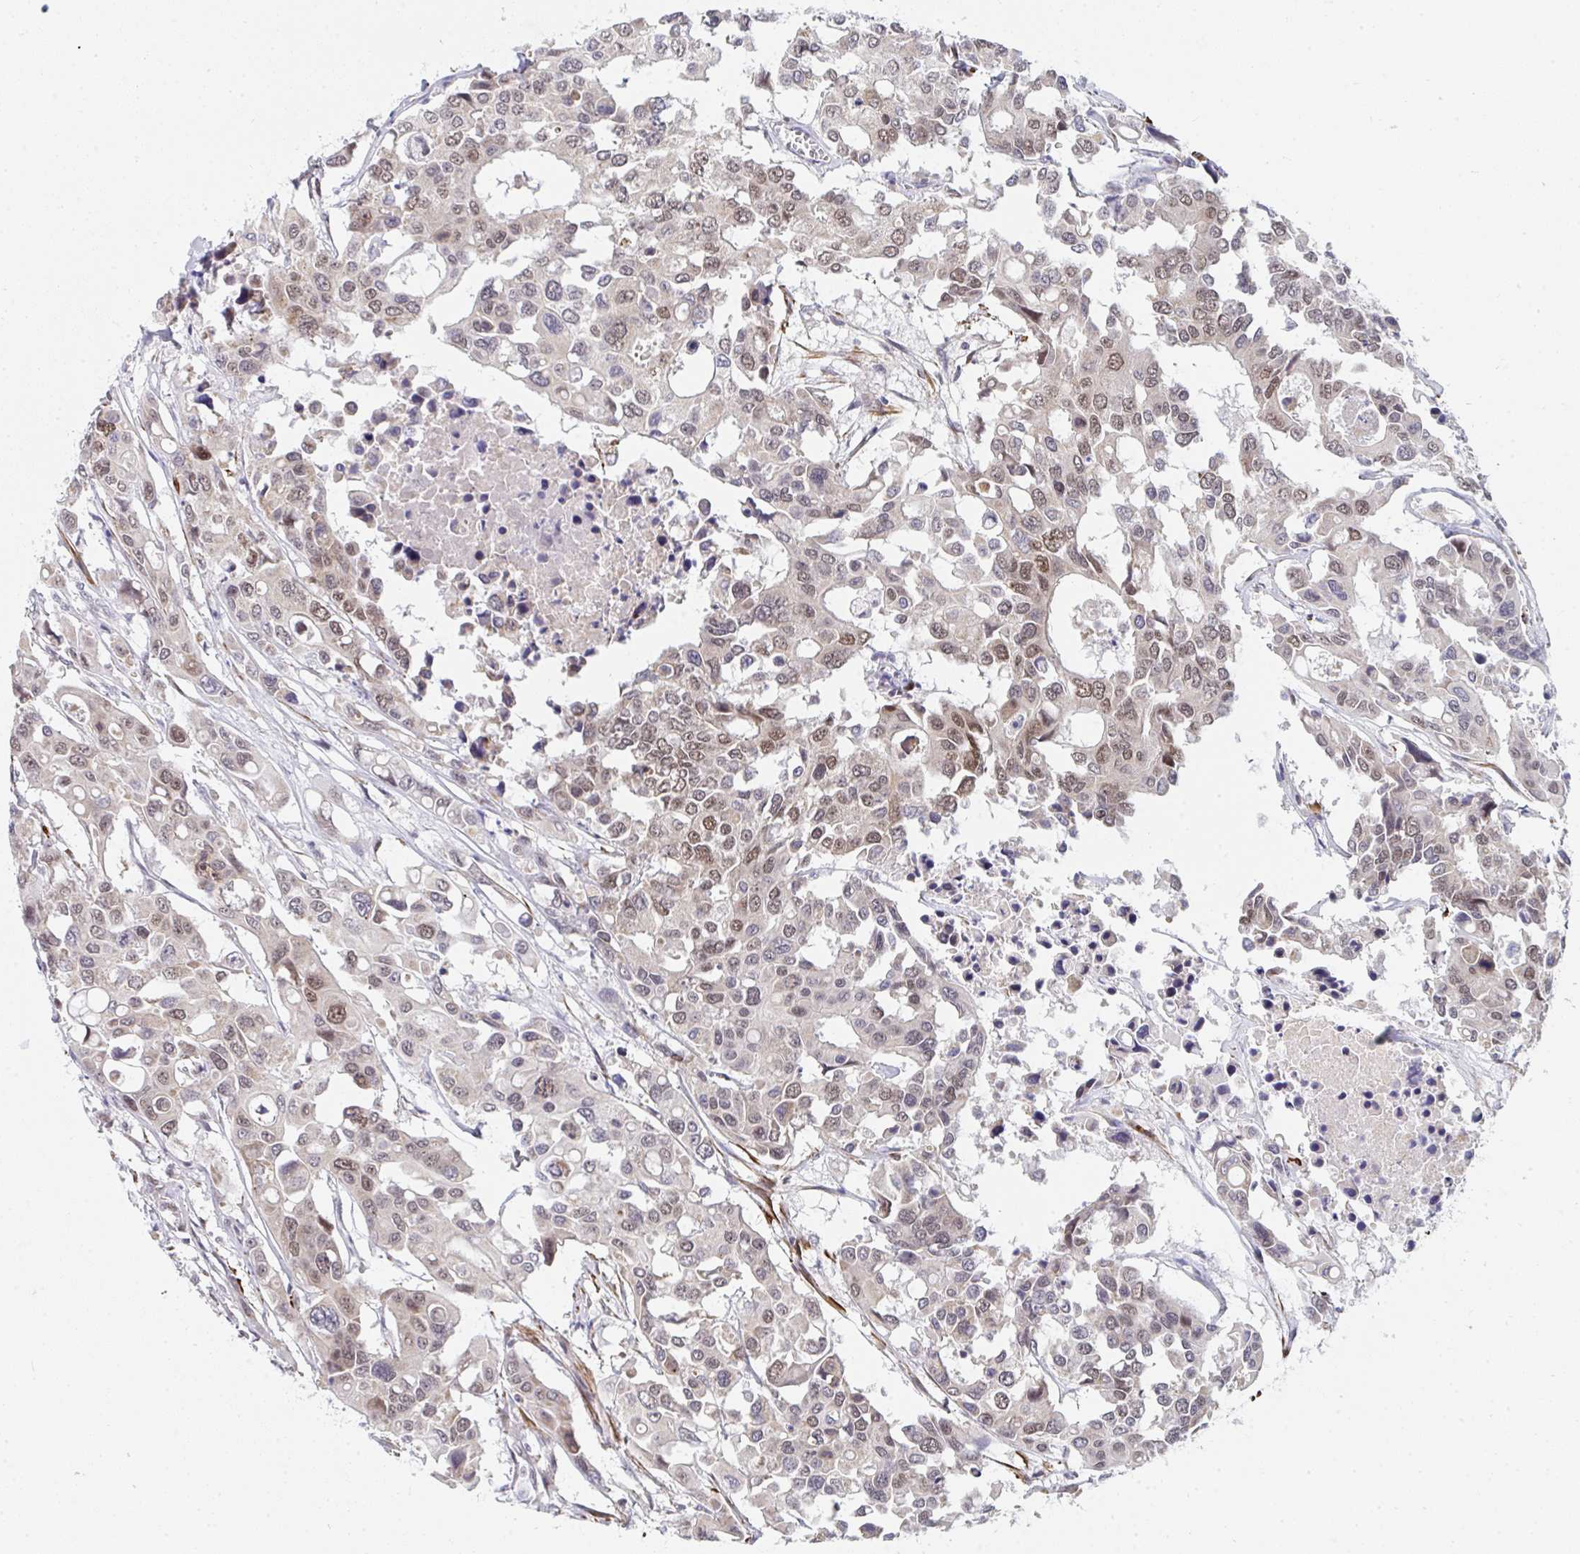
{"staining": {"intensity": "moderate", "quantity": "25%-75%", "location": "nuclear"}, "tissue": "colorectal cancer", "cell_type": "Tumor cells", "image_type": "cancer", "snomed": [{"axis": "morphology", "description": "Adenocarcinoma, NOS"}, {"axis": "topography", "description": "Colon"}], "caption": "Tumor cells demonstrate medium levels of moderate nuclear positivity in approximately 25%-75% of cells in colorectal cancer.", "gene": "GINS2", "patient": {"sex": "male", "age": 77}}